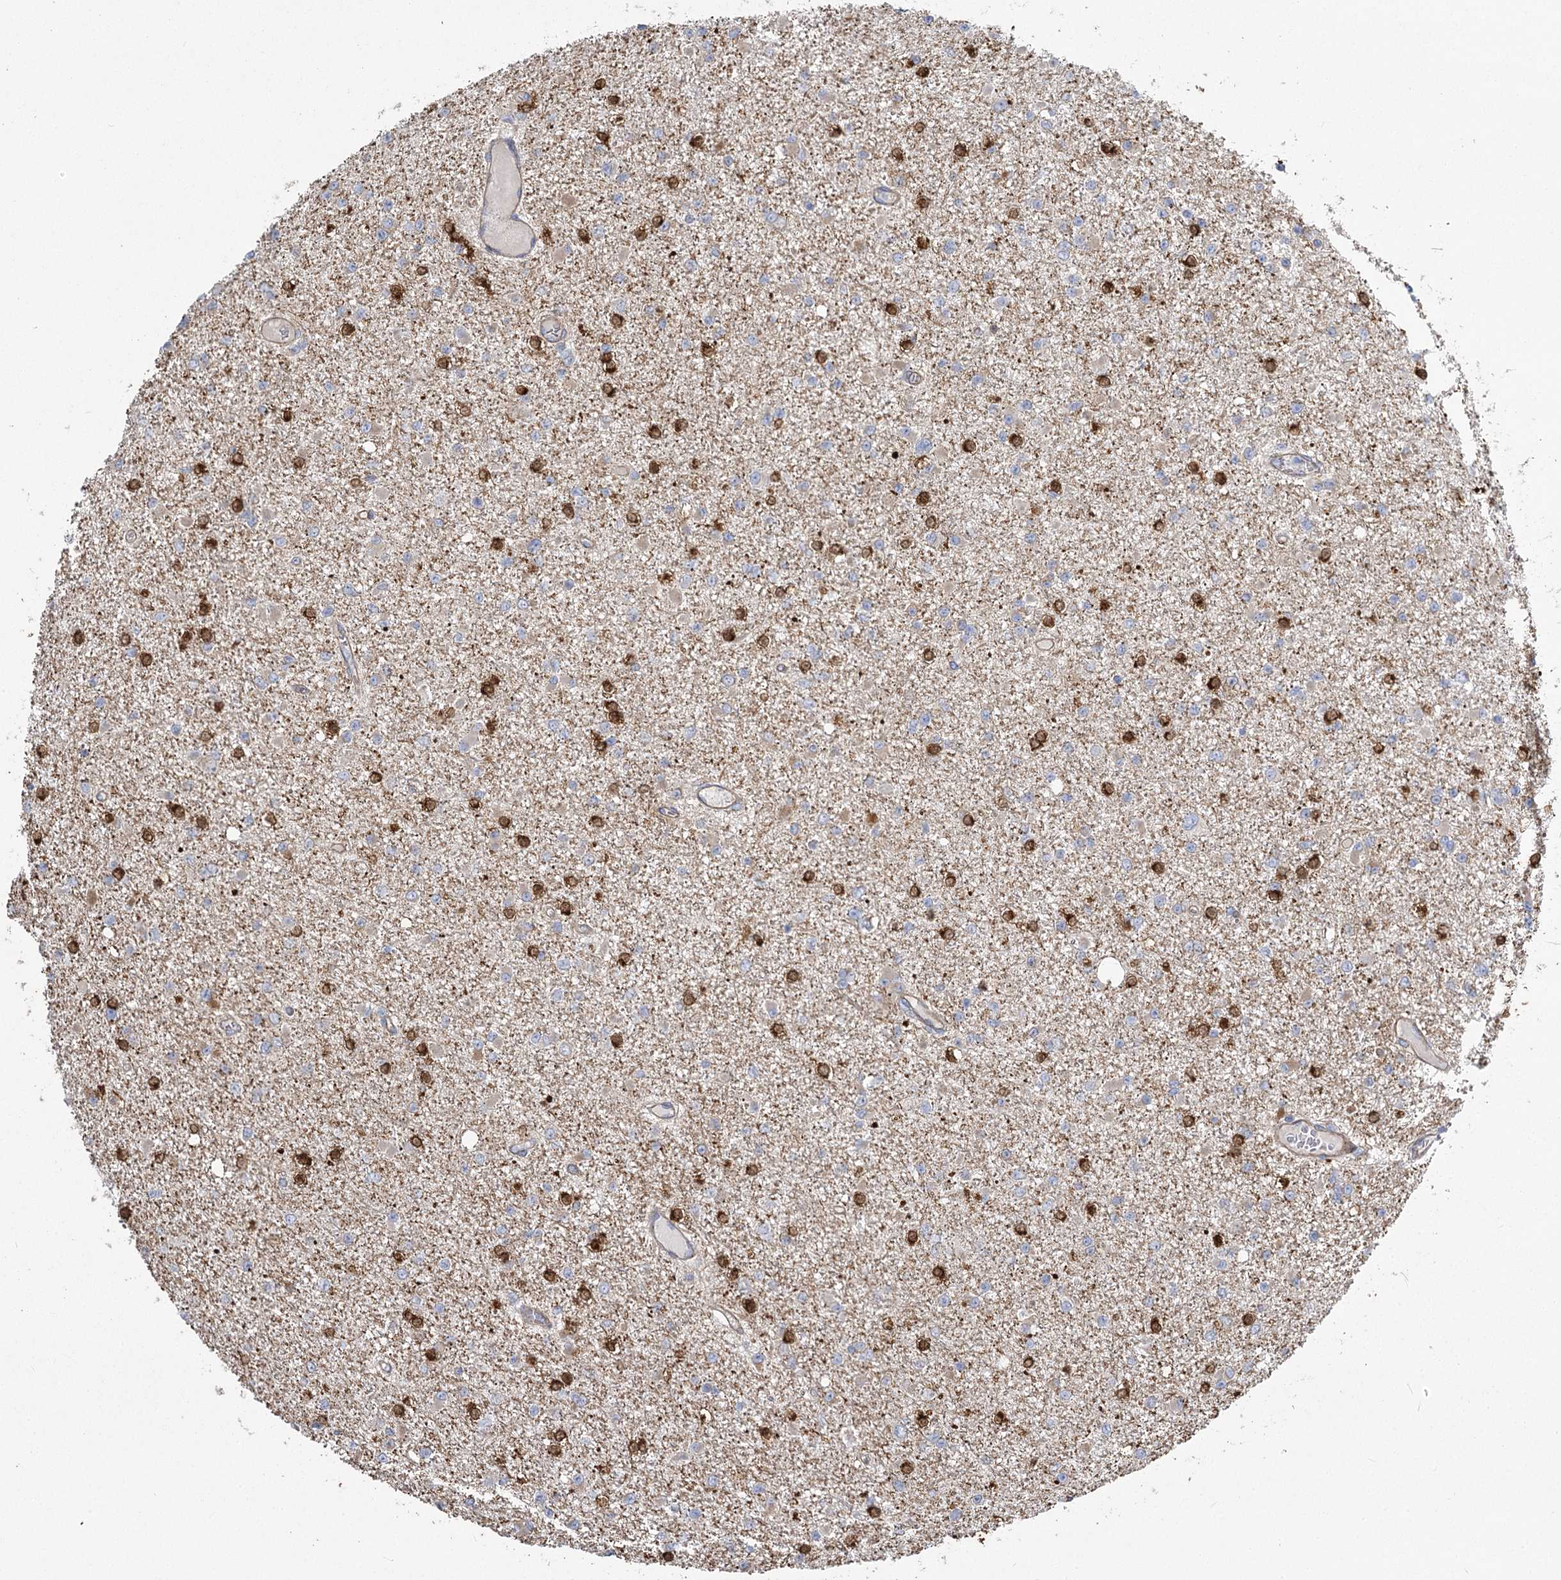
{"staining": {"intensity": "negative", "quantity": "none", "location": "none"}, "tissue": "glioma", "cell_type": "Tumor cells", "image_type": "cancer", "snomed": [{"axis": "morphology", "description": "Glioma, malignant, Low grade"}, {"axis": "topography", "description": "Brain"}], "caption": "Malignant low-grade glioma stained for a protein using IHC displays no positivity tumor cells.", "gene": "RMDN2", "patient": {"sex": "female", "age": 22}}